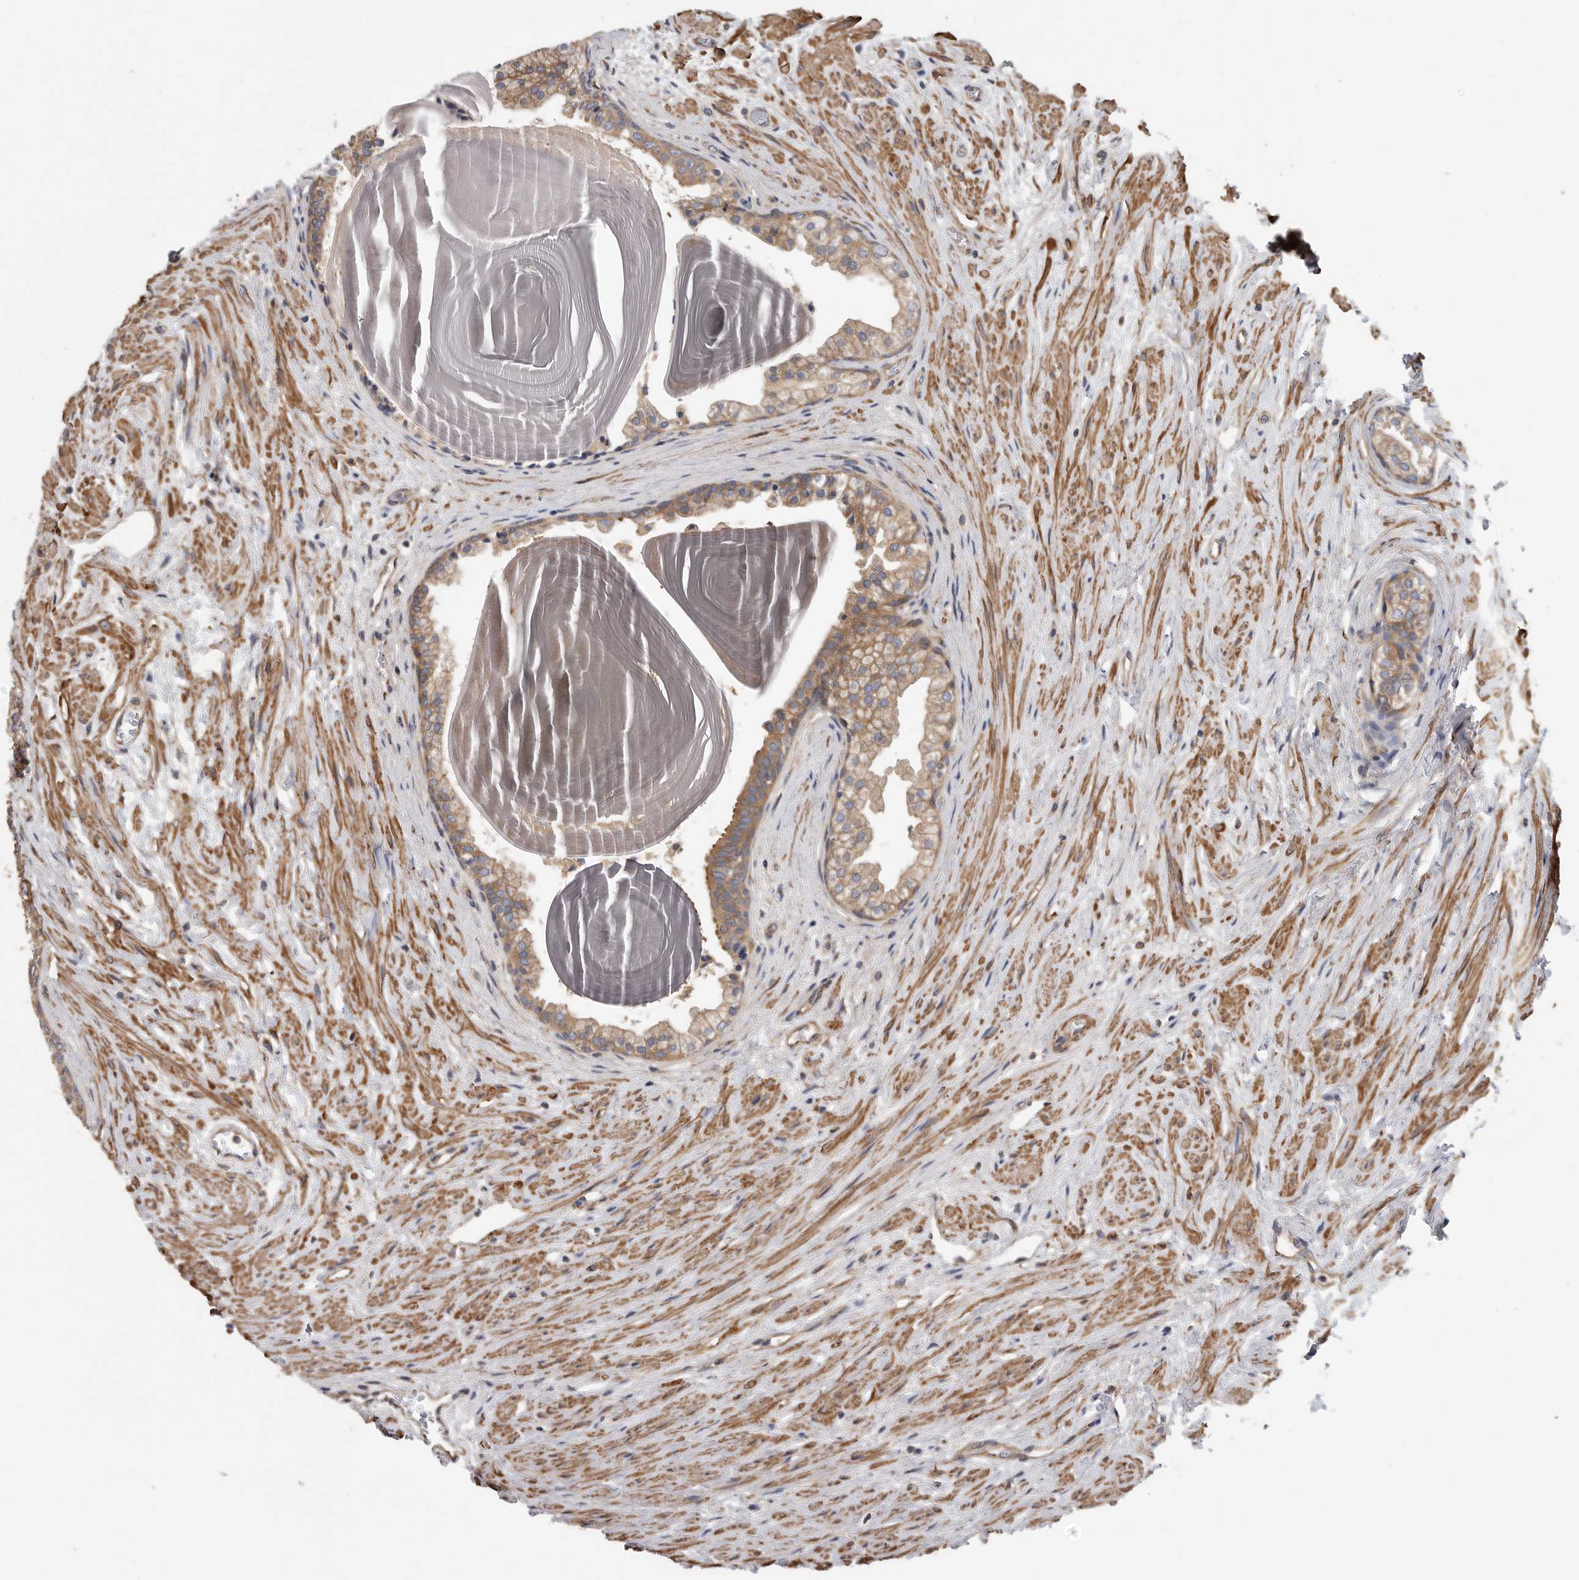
{"staining": {"intensity": "moderate", "quantity": ">75%", "location": "cytoplasmic/membranous"}, "tissue": "prostate", "cell_type": "Glandular cells", "image_type": "normal", "snomed": [{"axis": "morphology", "description": "Normal tissue, NOS"}, {"axis": "topography", "description": "Prostate"}], "caption": "High-magnification brightfield microscopy of unremarkable prostate stained with DAB (3,3'-diaminobenzidine) (brown) and counterstained with hematoxylin (blue). glandular cells exhibit moderate cytoplasmic/membranous staining is seen in approximately>75% of cells.", "gene": "OXR1", "patient": {"sex": "male", "age": 48}}